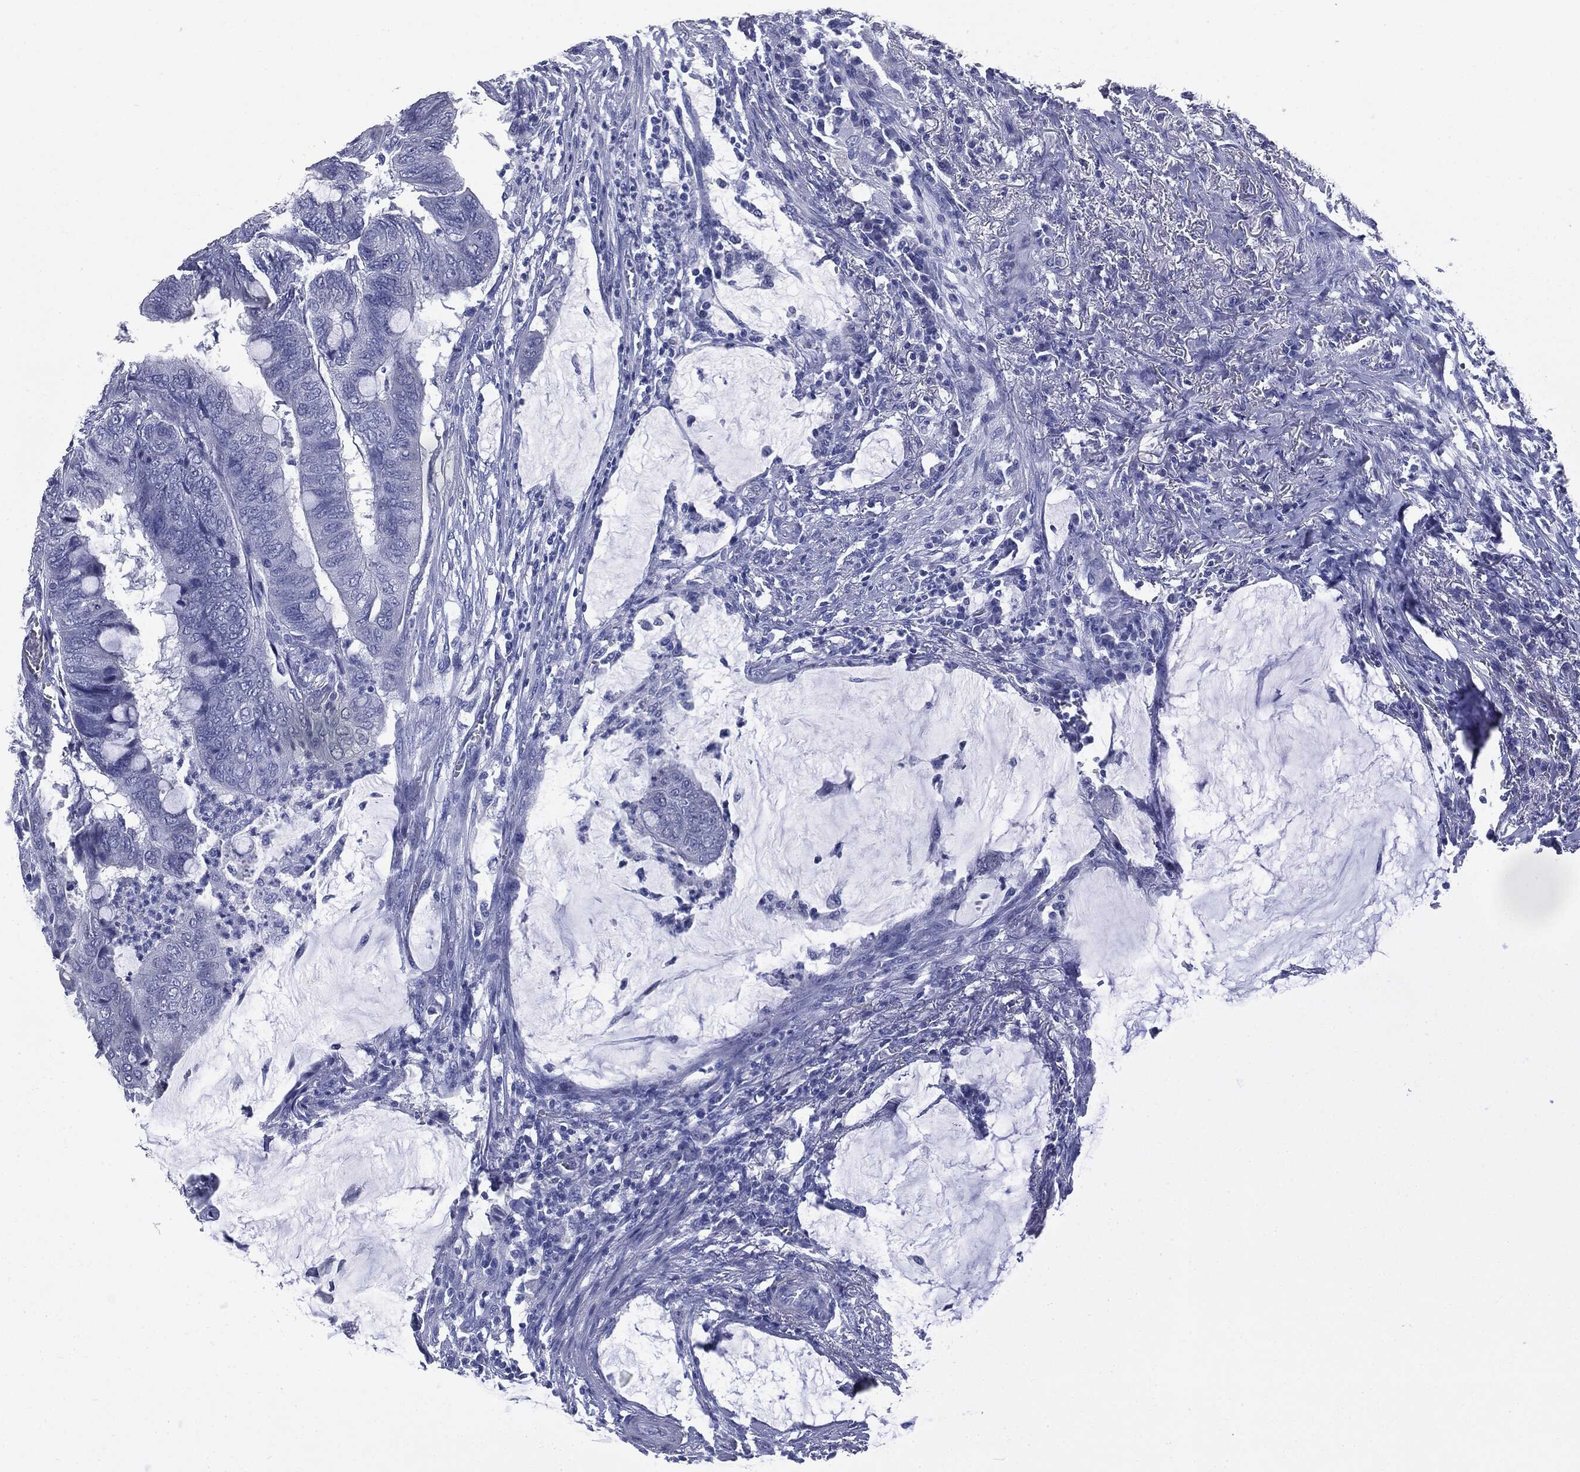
{"staining": {"intensity": "negative", "quantity": "none", "location": "none"}, "tissue": "colorectal cancer", "cell_type": "Tumor cells", "image_type": "cancer", "snomed": [{"axis": "morphology", "description": "Normal tissue, NOS"}, {"axis": "morphology", "description": "Adenocarcinoma, NOS"}, {"axis": "topography", "description": "Rectum"}, {"axis": "topography", "description": "Peripheral nerve tissue"}], "caption": "Protein analysis of adenocarcinoma (colorectal) shows no significant expression in tumor cells. (Brightfield microscopy of DAB (3,3'-diaminobenzidine) immunohistochemistry (IHC) at high magnification).", "gene": "ATP2A1", "patient": {"sex": "male", "age": 92}}